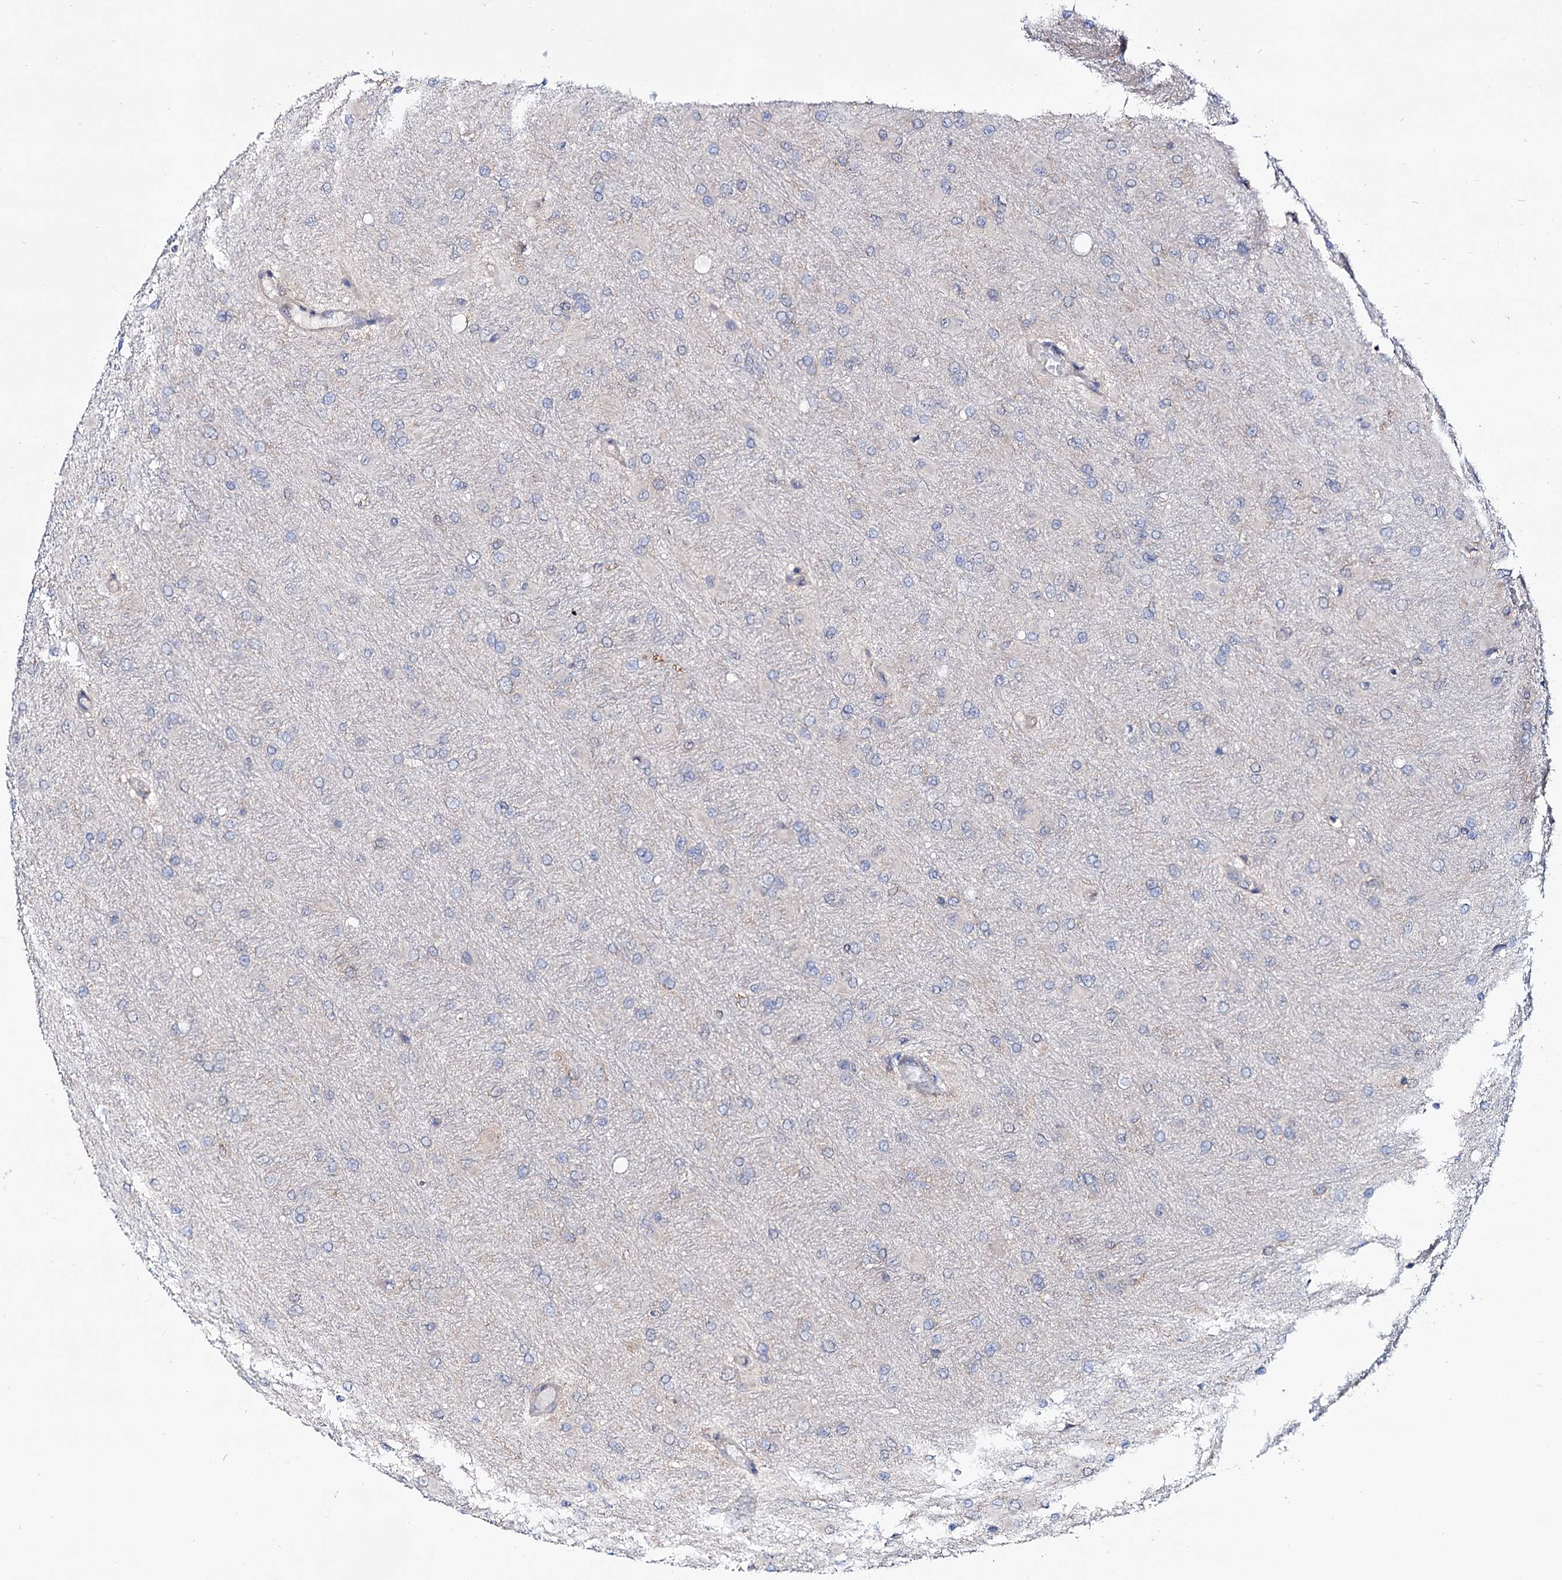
{"staining": {"intensity": "negative", "quantity": "none", "location": "none"}, "tissue": "glioma", "cell_type": "Tumor cells", "image_type": "cancer", "snomed": [{"axis": "morphology", "description": "Glioma, malignant, High grade"}, {"axis": "topography", "description": "Cerebral cortex"}], "caption": "This is an immunohistochemistry (IHC) micrograph of human glioma. There is no staining in tumor cells.", "gene": "SEC24A", "patient": {"sex": "female", "age": 36}}